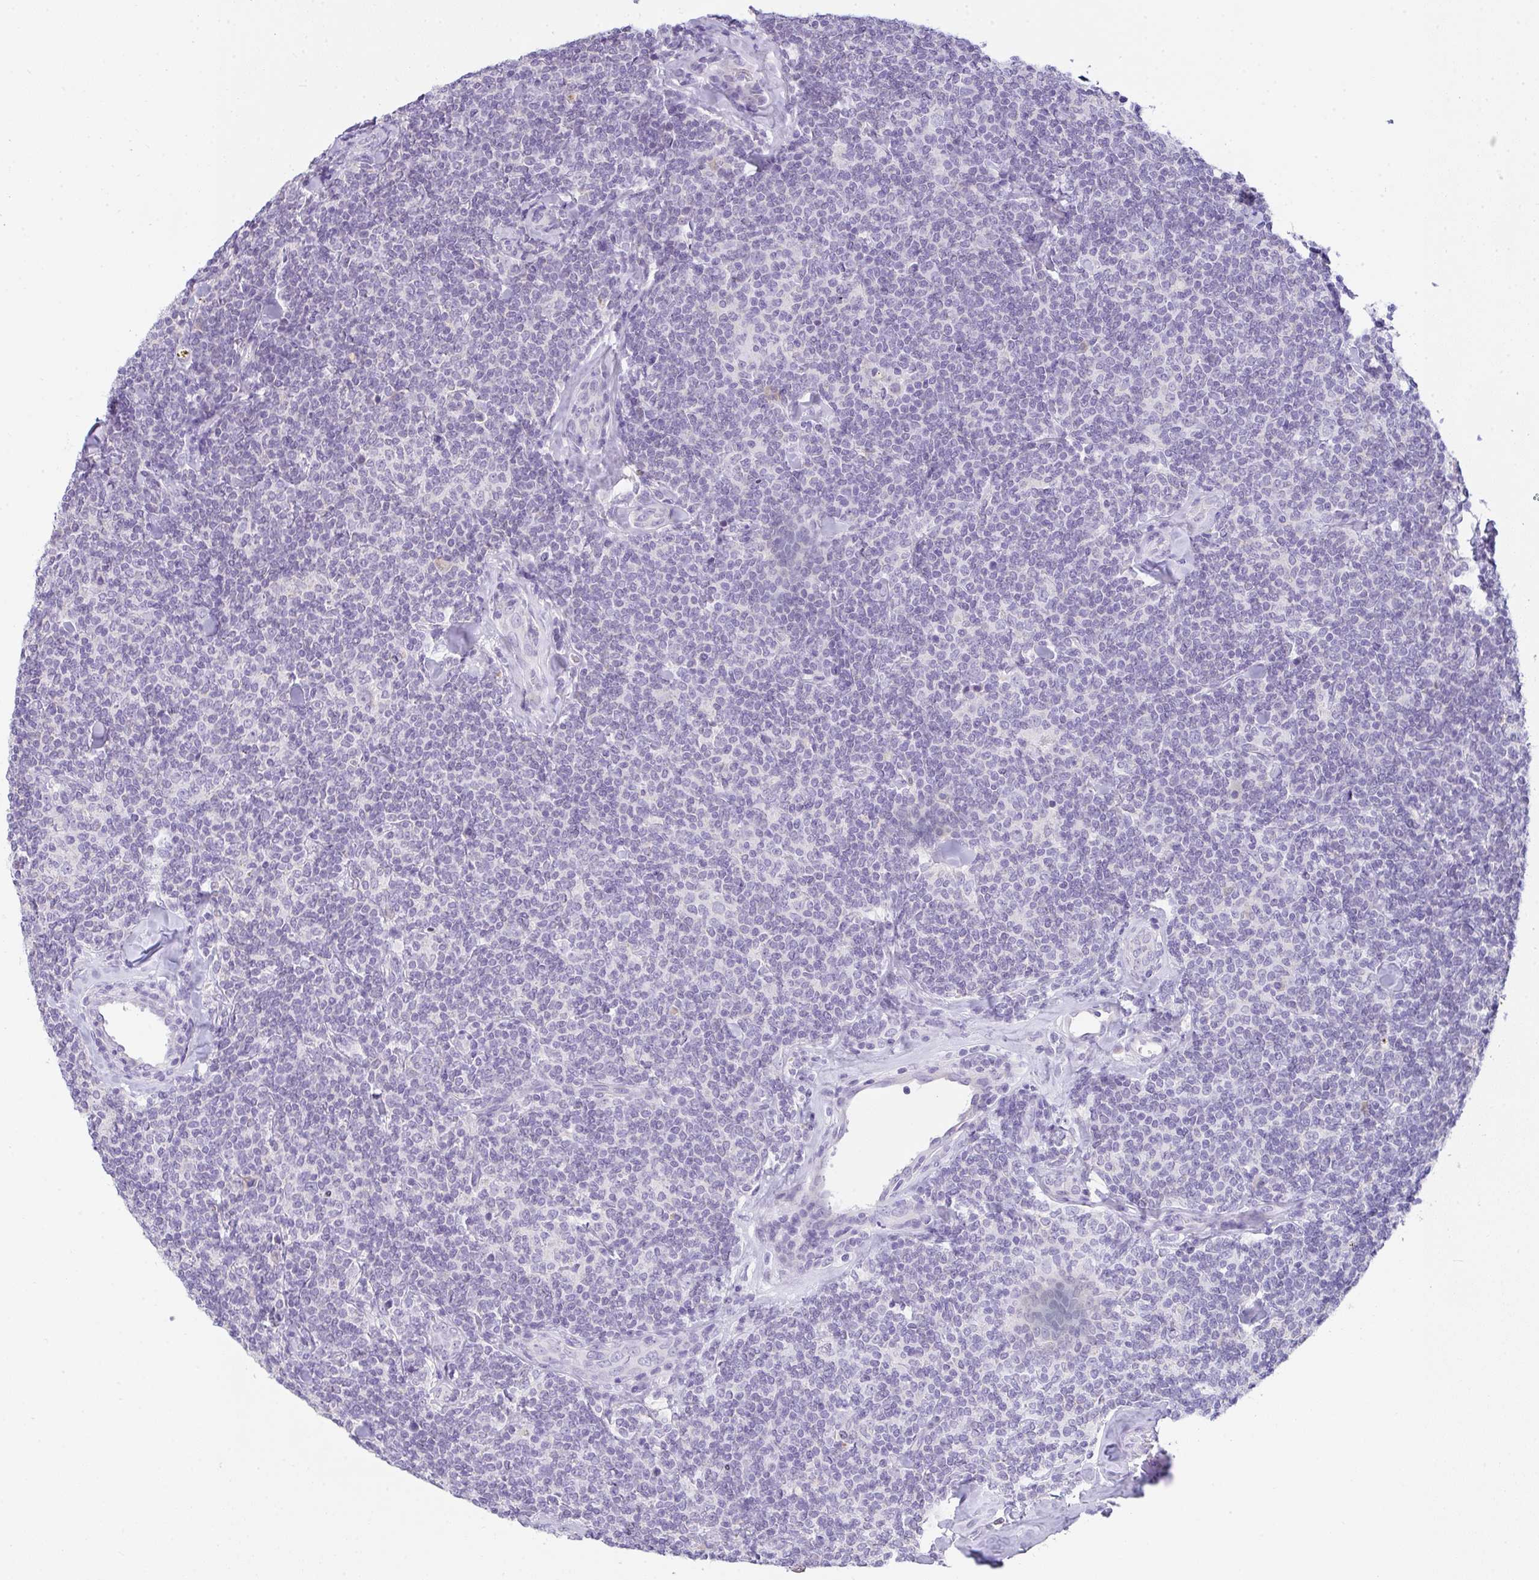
{"staining": {"intensity": "negative", "quantity": "none", "location": "none"}, "tissue": "lymphoma", "cell_type": "Tumor cells", "image_type": "cancer", "snomed": [{"axis": "morphology", "description": "Malignant lymphoma, non-Hodgkin's type, Low grade"}, {"axis": "topography", "description": "Lymph node"}], "caption": "An immunohistochemistry image of low-grade malignant lymphoma, non-Hodgkin's type is shown. There is no staining in tumor cells of low-grade malignant lymphoma, non-Hodgkin's type.", "gene": "COX7B", "patient": {"sex": "female", "age": 56}}